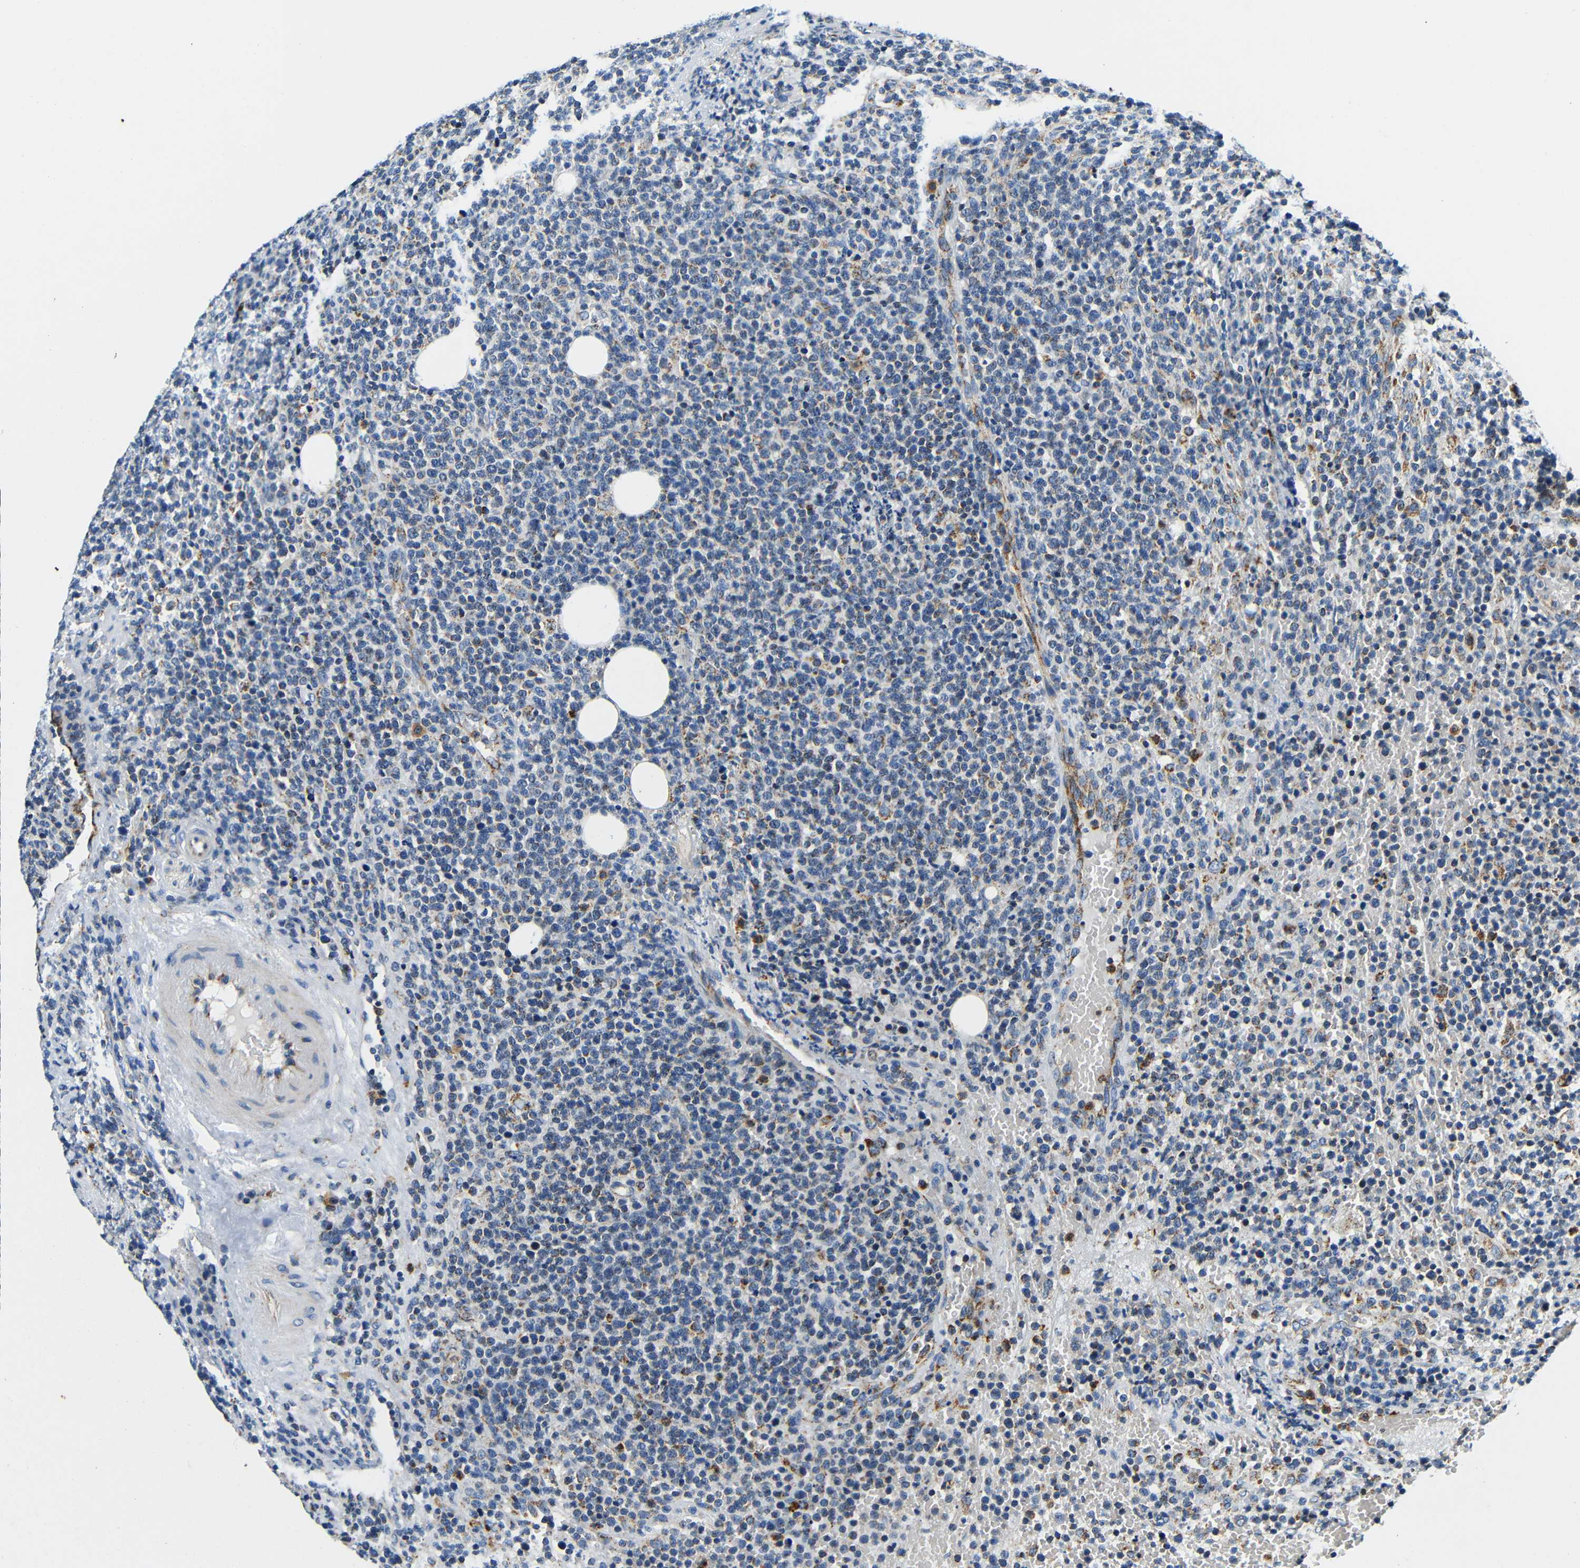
{"staining": {"intensity": "moderate", "quantity": "<25%", "location": "cytoplasmic/membranous"}, "tissue": "lymphoma", "cell_type": "Tumor cells", "image_type": "cancer", "snomed": [{"axis": "morphology", "description": "Malignant lymphoma, non-Hodgkin's type, High grade"}, {"axis": "topography", "description": "Lymph node"}], "caption": "Moderate cytoplasmic/membranous expression for a protein is appreciated in about <25% of tumor cells of lymphoma using IHC.", "gene": "GALNT18", "patient": {"sex": "male", "age": 61}}